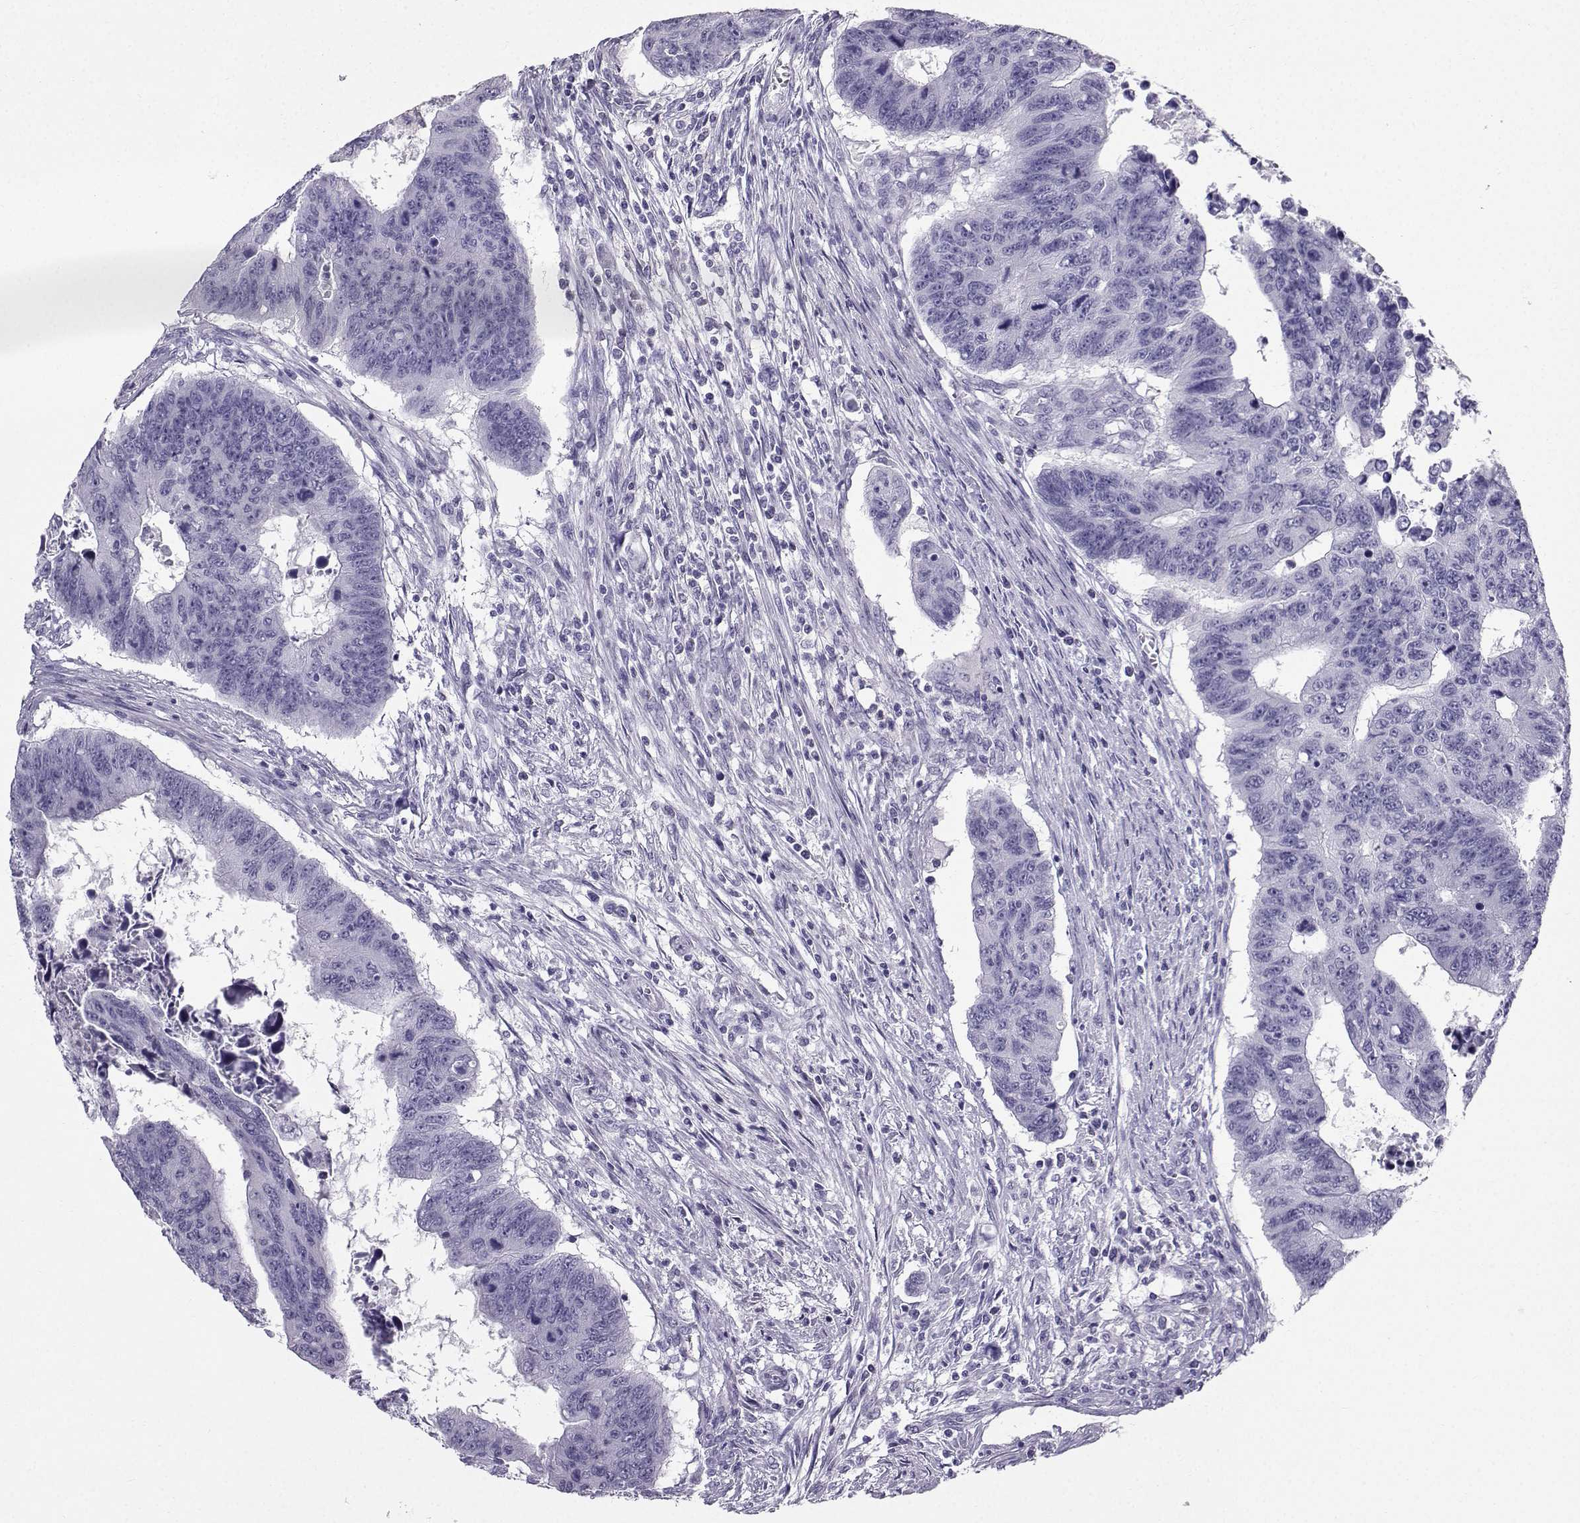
{"staining": {"intensity": "negative", "quantity": "none", "location": "none"}, "tissue": "colorectal cancer", "cell_type": "Tumor cells", "image_type": "cancer", "snomed": [{"axis": "morphology", "description": "Adenocarcinoma, NOS"}, {"axis": "topography", "description": "Rectum"}], "caption": "The photomicrograph reveals no staining of tumor cells in colorectal cancer (adenocarcinoma). The staining was performed using DAB to visualize the protein expression in brown, while the nuclei were stained in blue with hematoxylin (Magnification: 20x).", "gene": "IQCD", "patient": {"sex": "female", "age": 85}}